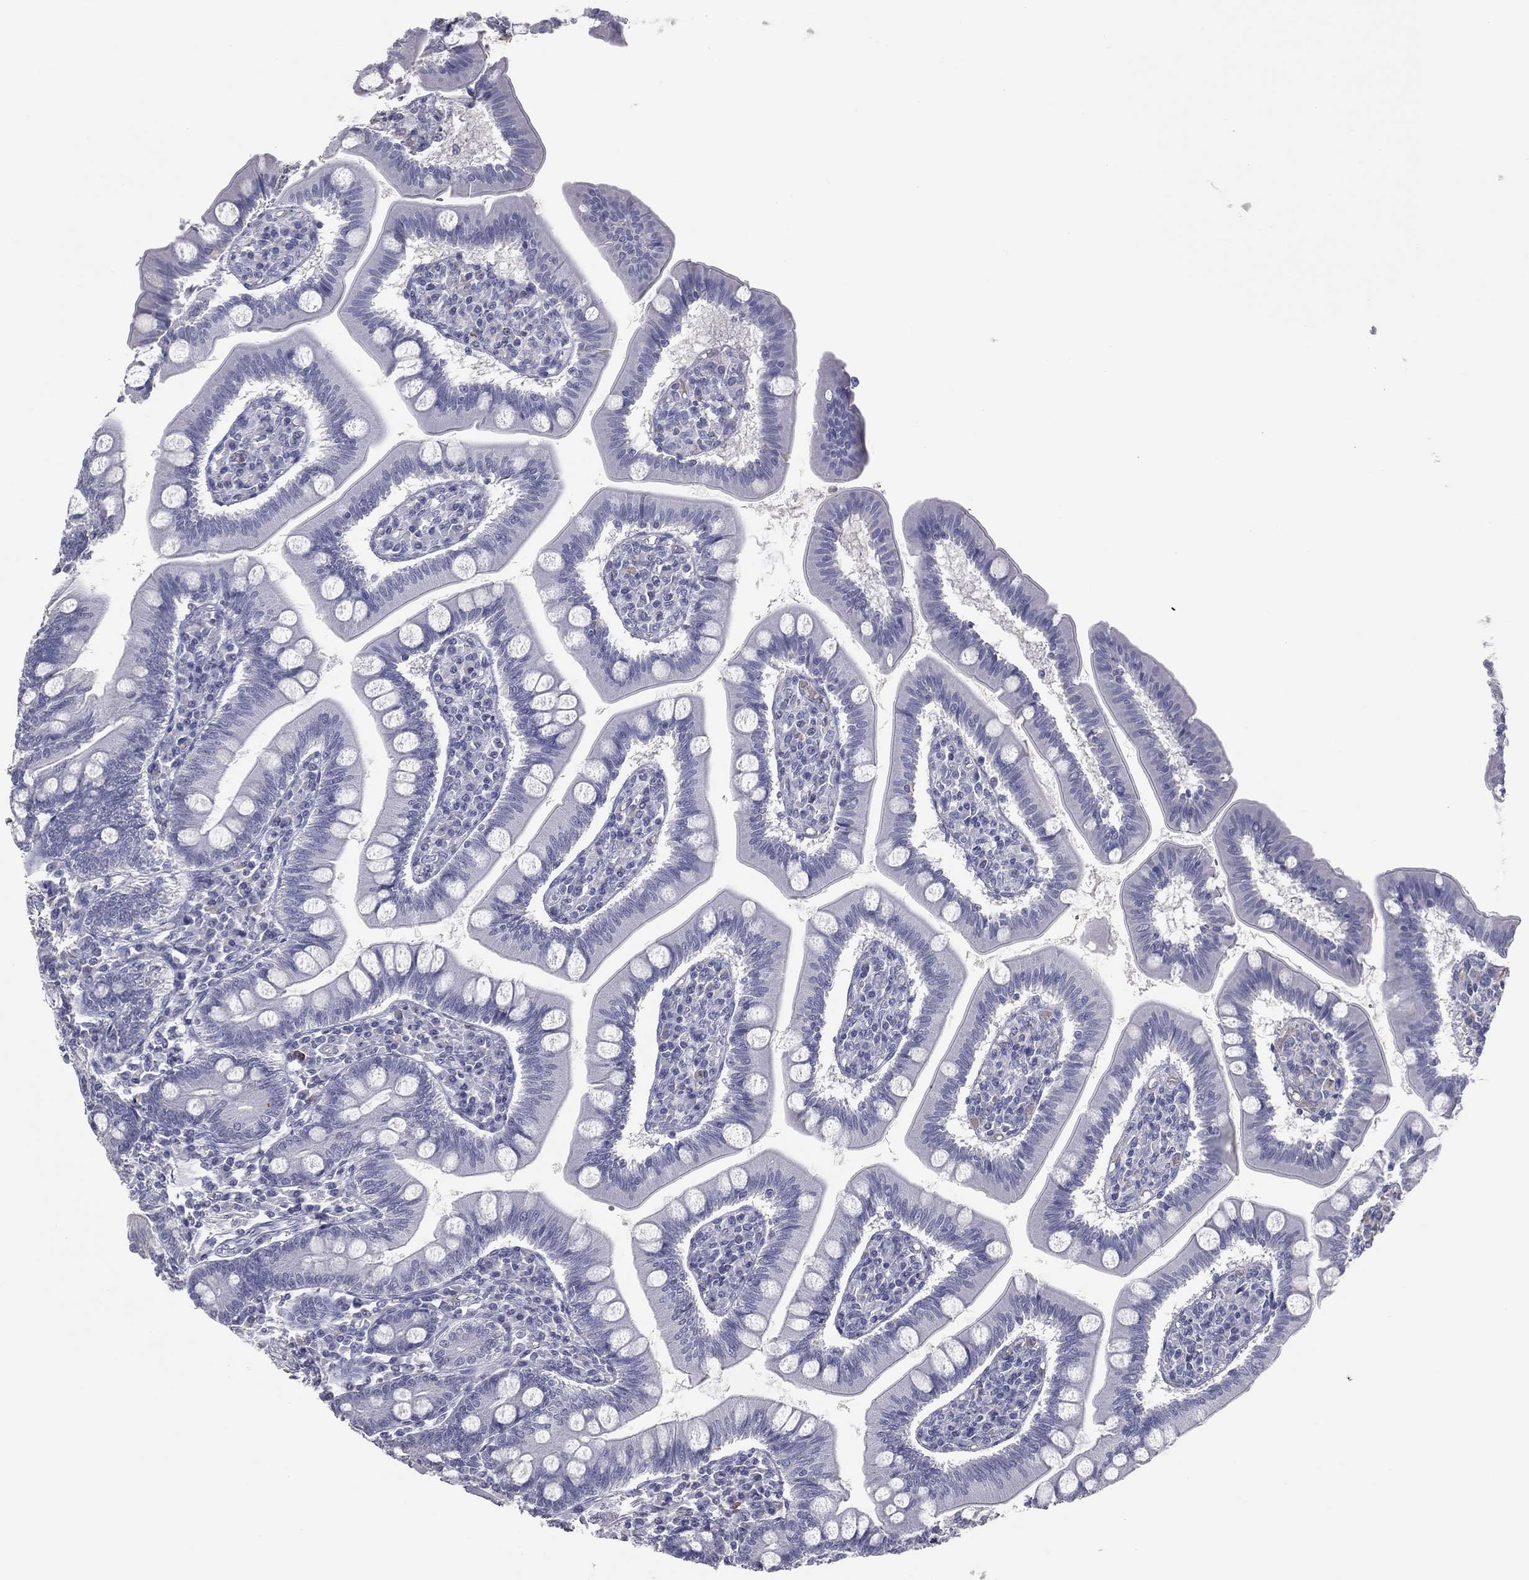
{"staining": {"intensity": "negative", "quantity": "none", "location": "none"}, "tissue": "small intestine", "cell_type": "Glandular cells", "image_type": "normal", "snomed": [{"axis": "morphology", "description": "Normal tissue, NOS"}, {"axis": "topography", "description": "Small intestine"}], "caption": "Glandular cells show no significant protein positivity in unremarkable small intestine.", "gene": "ESX1", "patient": {"sex": "male", "age": 88}}